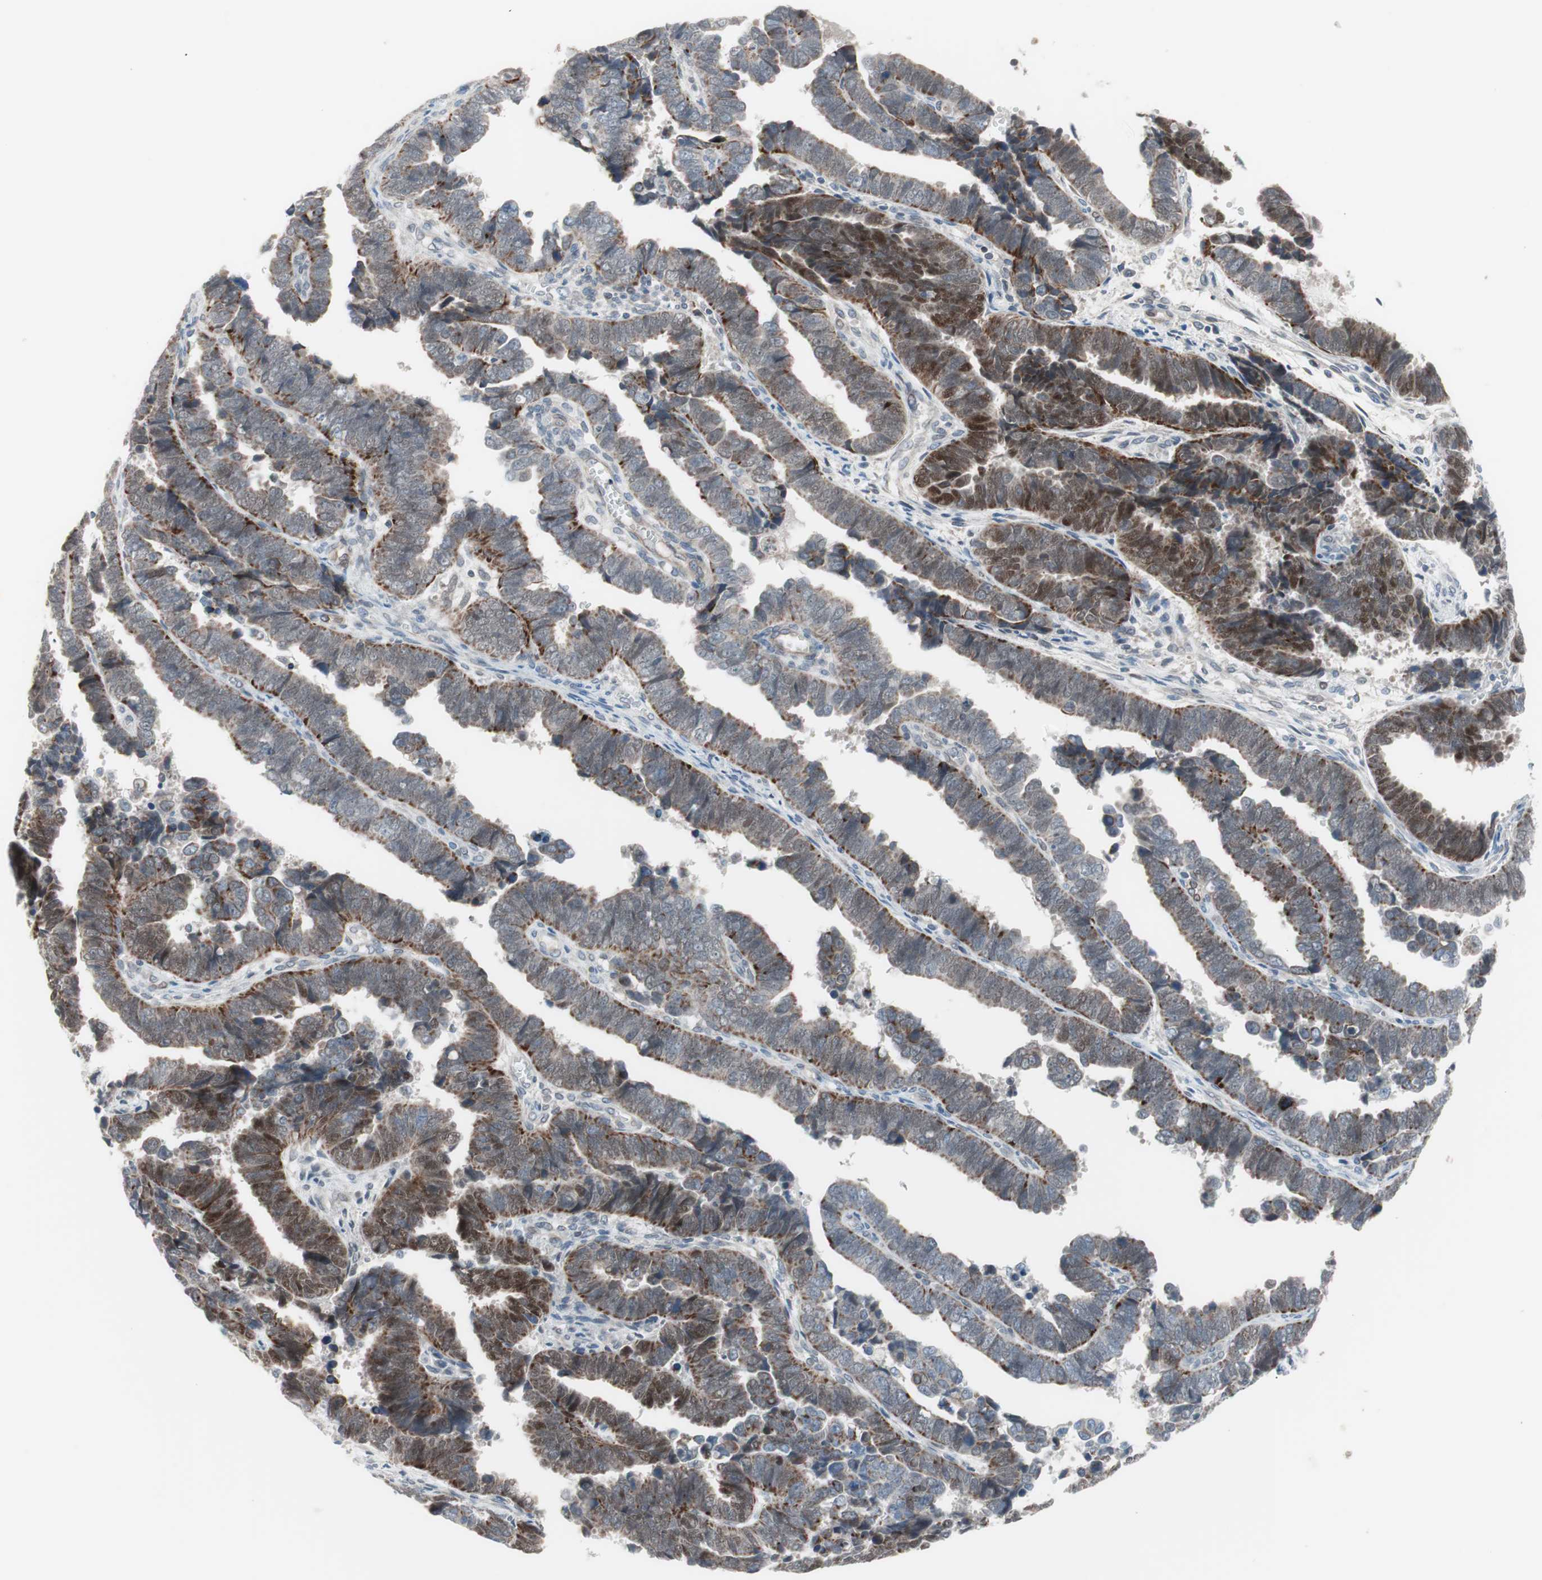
{"staining": {"intensity": "moderate", "quantity": "25%-75%", "location": "cytoplasmic/membranous"}, "tissue": "endometrial cancer", "cell_type": "Tumor cells", "image_type": "cancer", "snomed": [{"axis": "morphology", "description": "Adenocarcinoma, NOS"}, {"axis": "topography", "description": "Endometrium"}], "caption": "IHC of human endometrial adenocarcinoma exhibits medium levels of moderate cytoplasmic/membranous staining in approximately 25%-75% of tumor cells.", "gene": "ARNT2", "patient": {"sex": "female", "age": 75}}